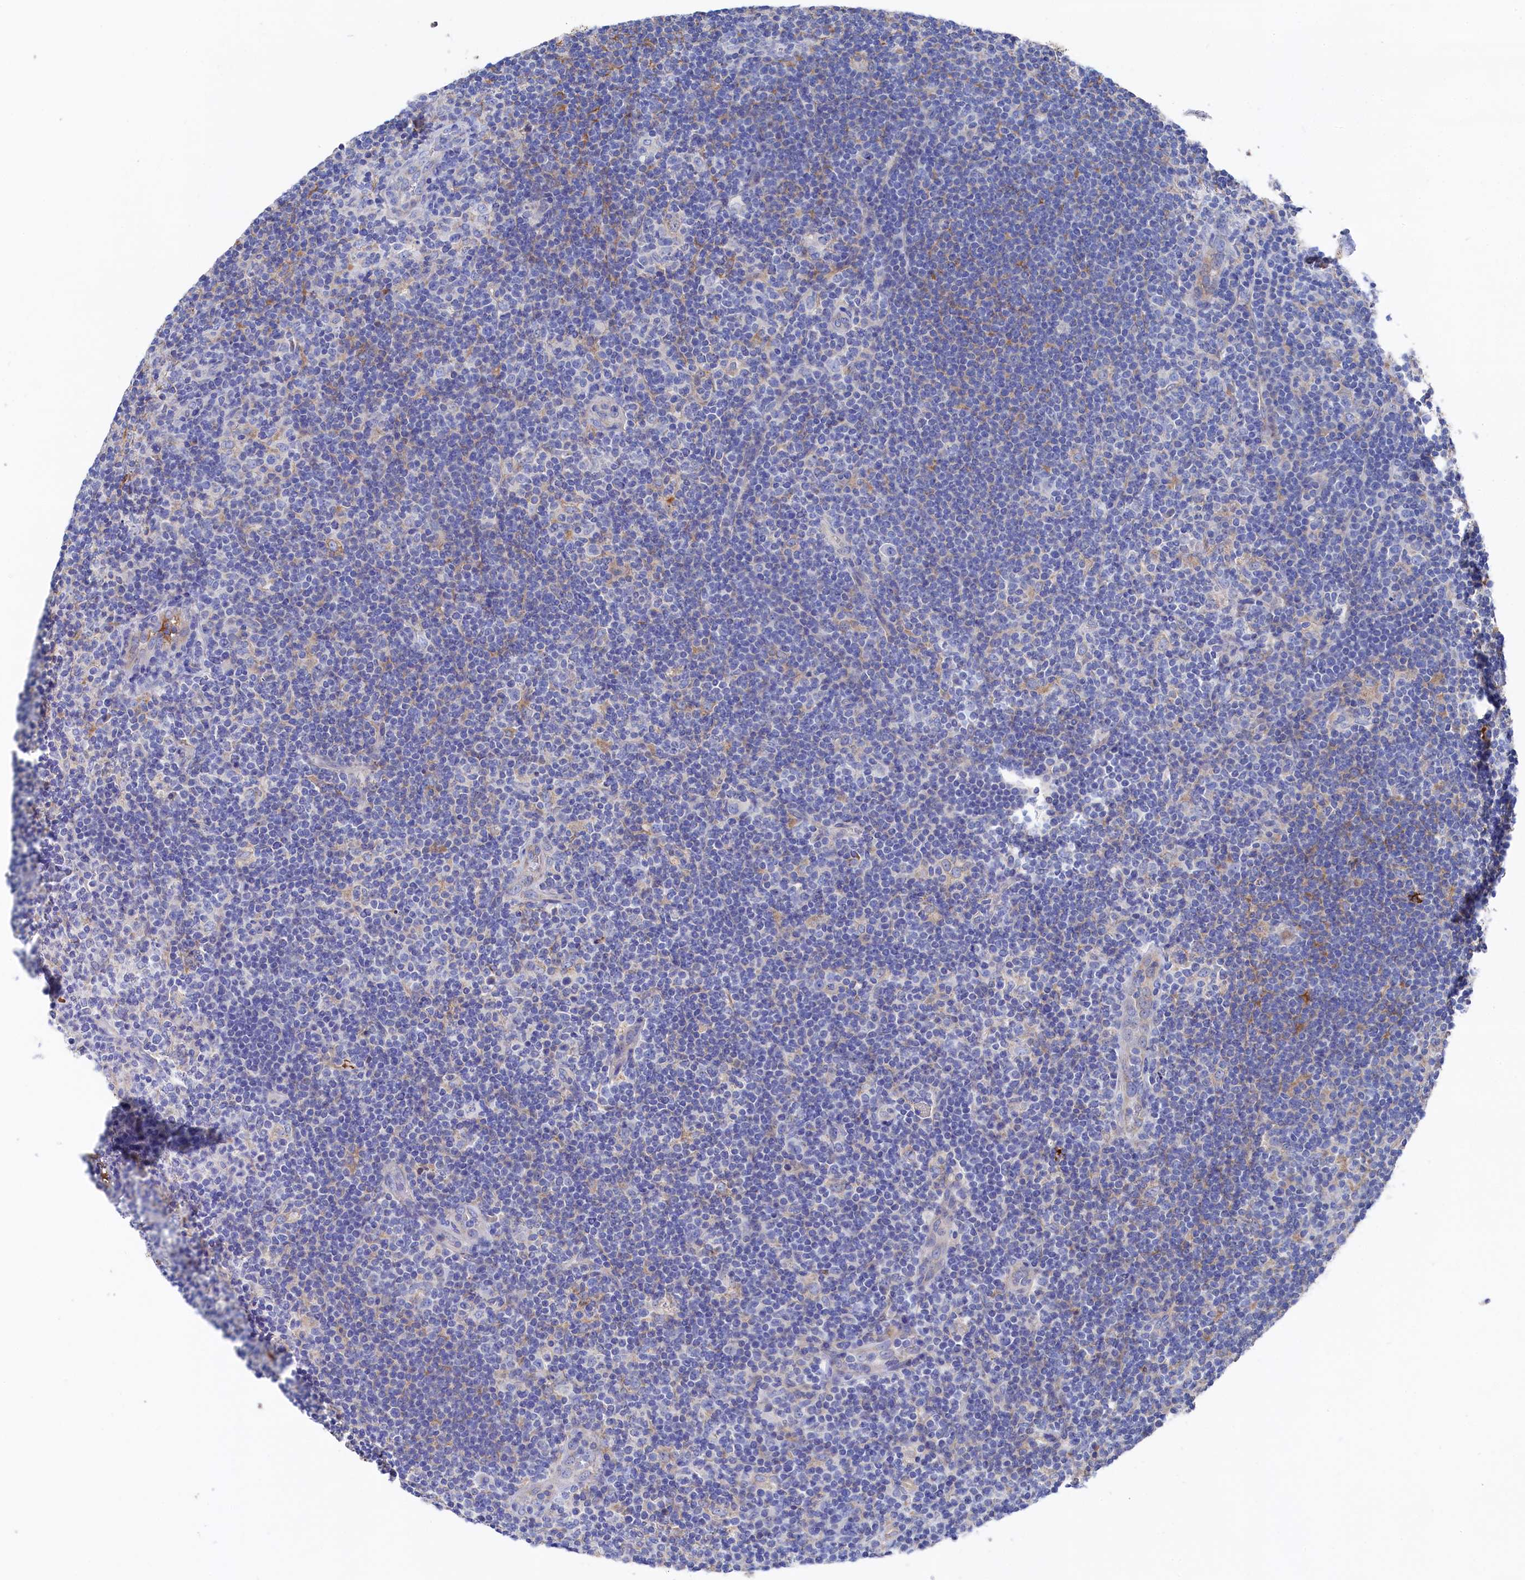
{"staining": {"intensity": "negative", "quantity": "none", "location": "none"}, "tissue": "lymphoma", "cell_type": "Tumor cells", "image_type": "cancer", "snomed": [{"axis": "morphology", "description": "Hodgkin's disease, NOS"}, {"axis": "topography", "description": "Lymph node"}], "caption": "Immunohistochemistry (IHC) of human lymphoma demonstrates no expression in tumor cells.", "gene": "C12orf73", "patient": {"sex": "female", "age": 57}}